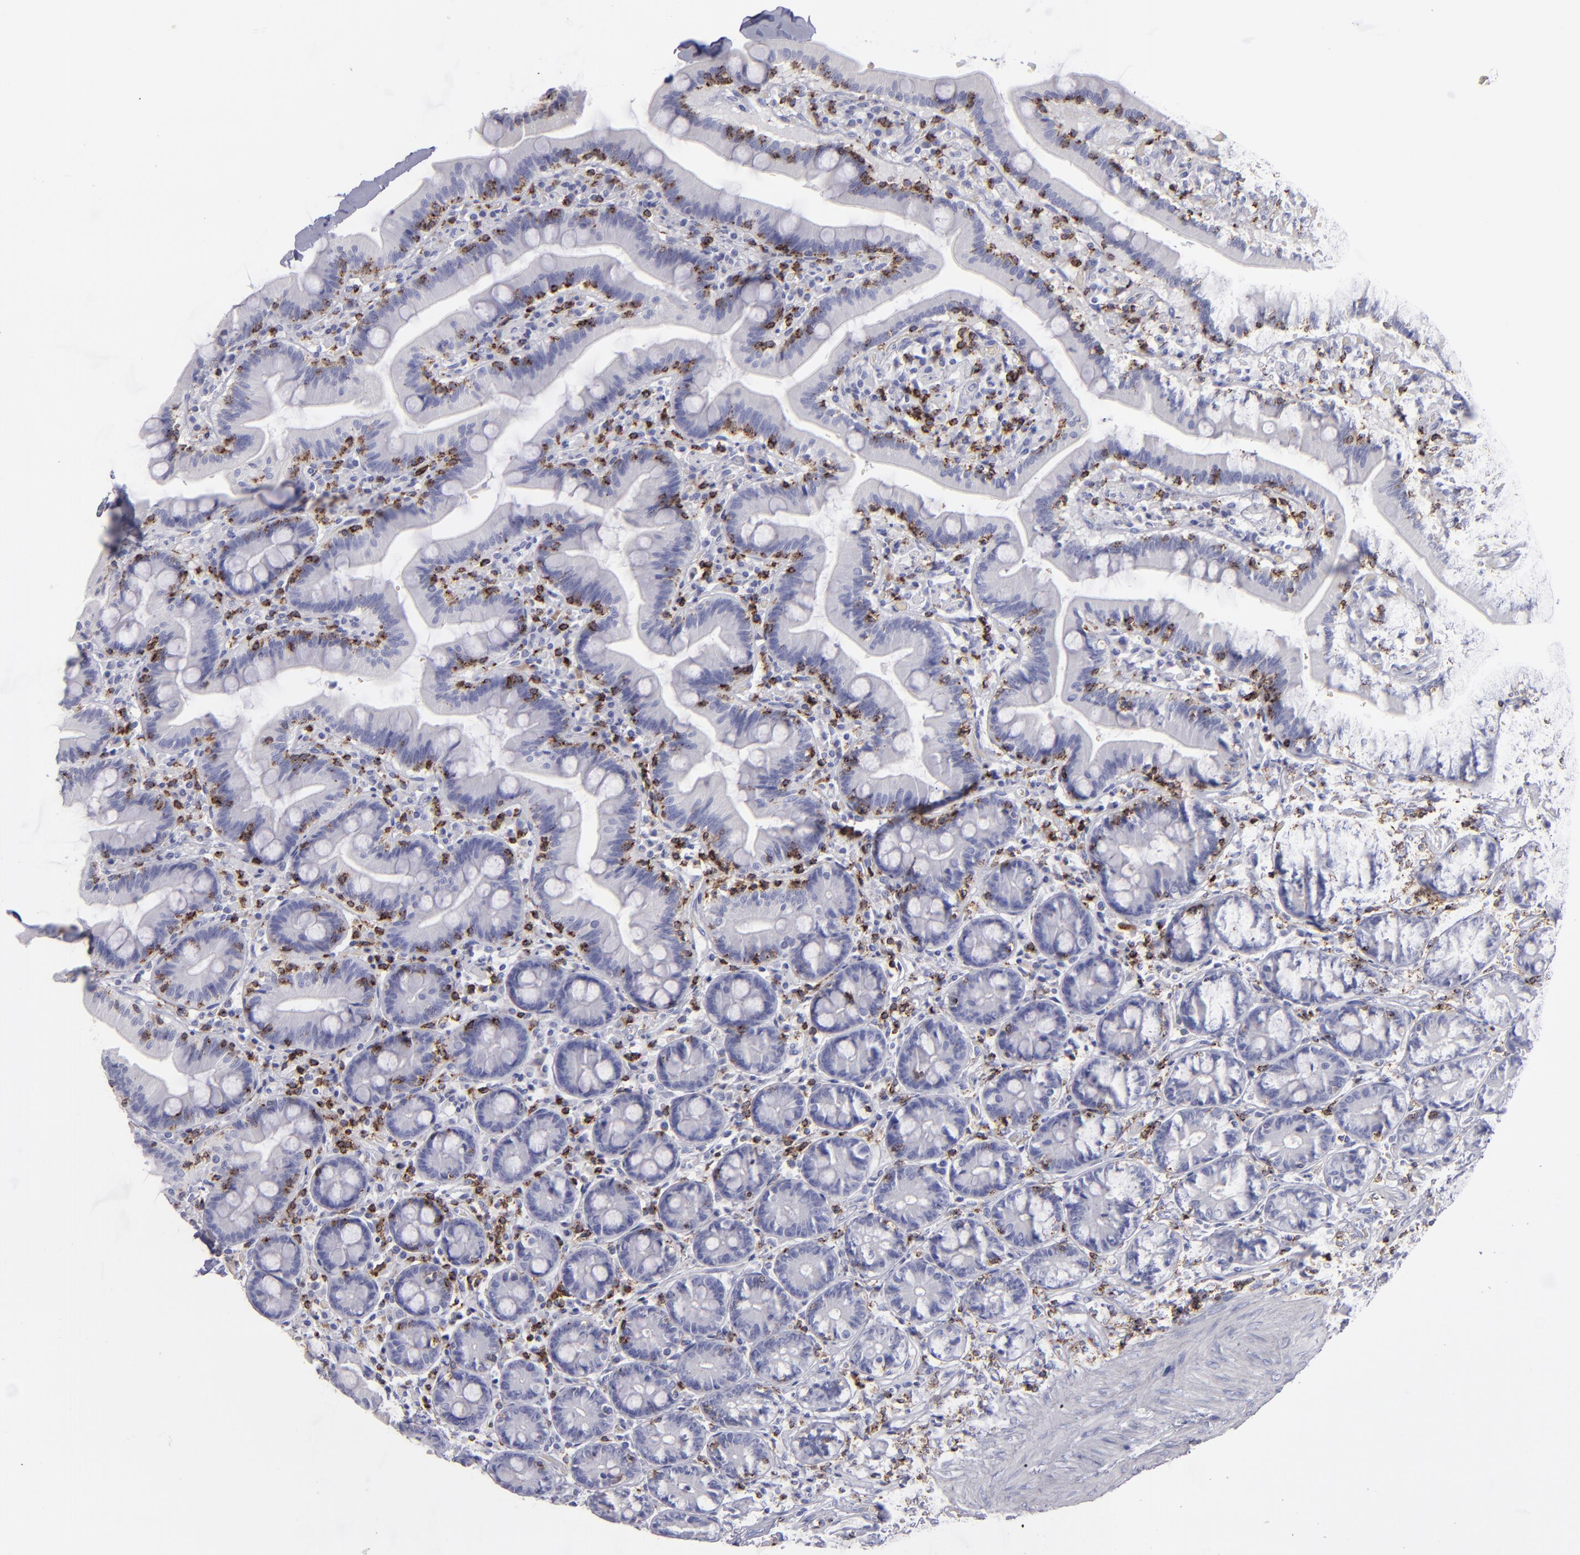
{"staining": {"intensity": "negative", "quantity": "none", "location": "none"}, "tissue": "duodenum", "cell_type": "Glandular cells", "image_type": "normal", "snomed": [{"axis": "morphology", "description": "Normal tissue, NOS"}, {"axis": "topography", "description": "Duodenum"}], "caption": "This is an IHC micrograph of benign duodenum. There is no staining in glandular cells.", "gene": "CD2", "patient": {"sex": "male", "age": 66}}